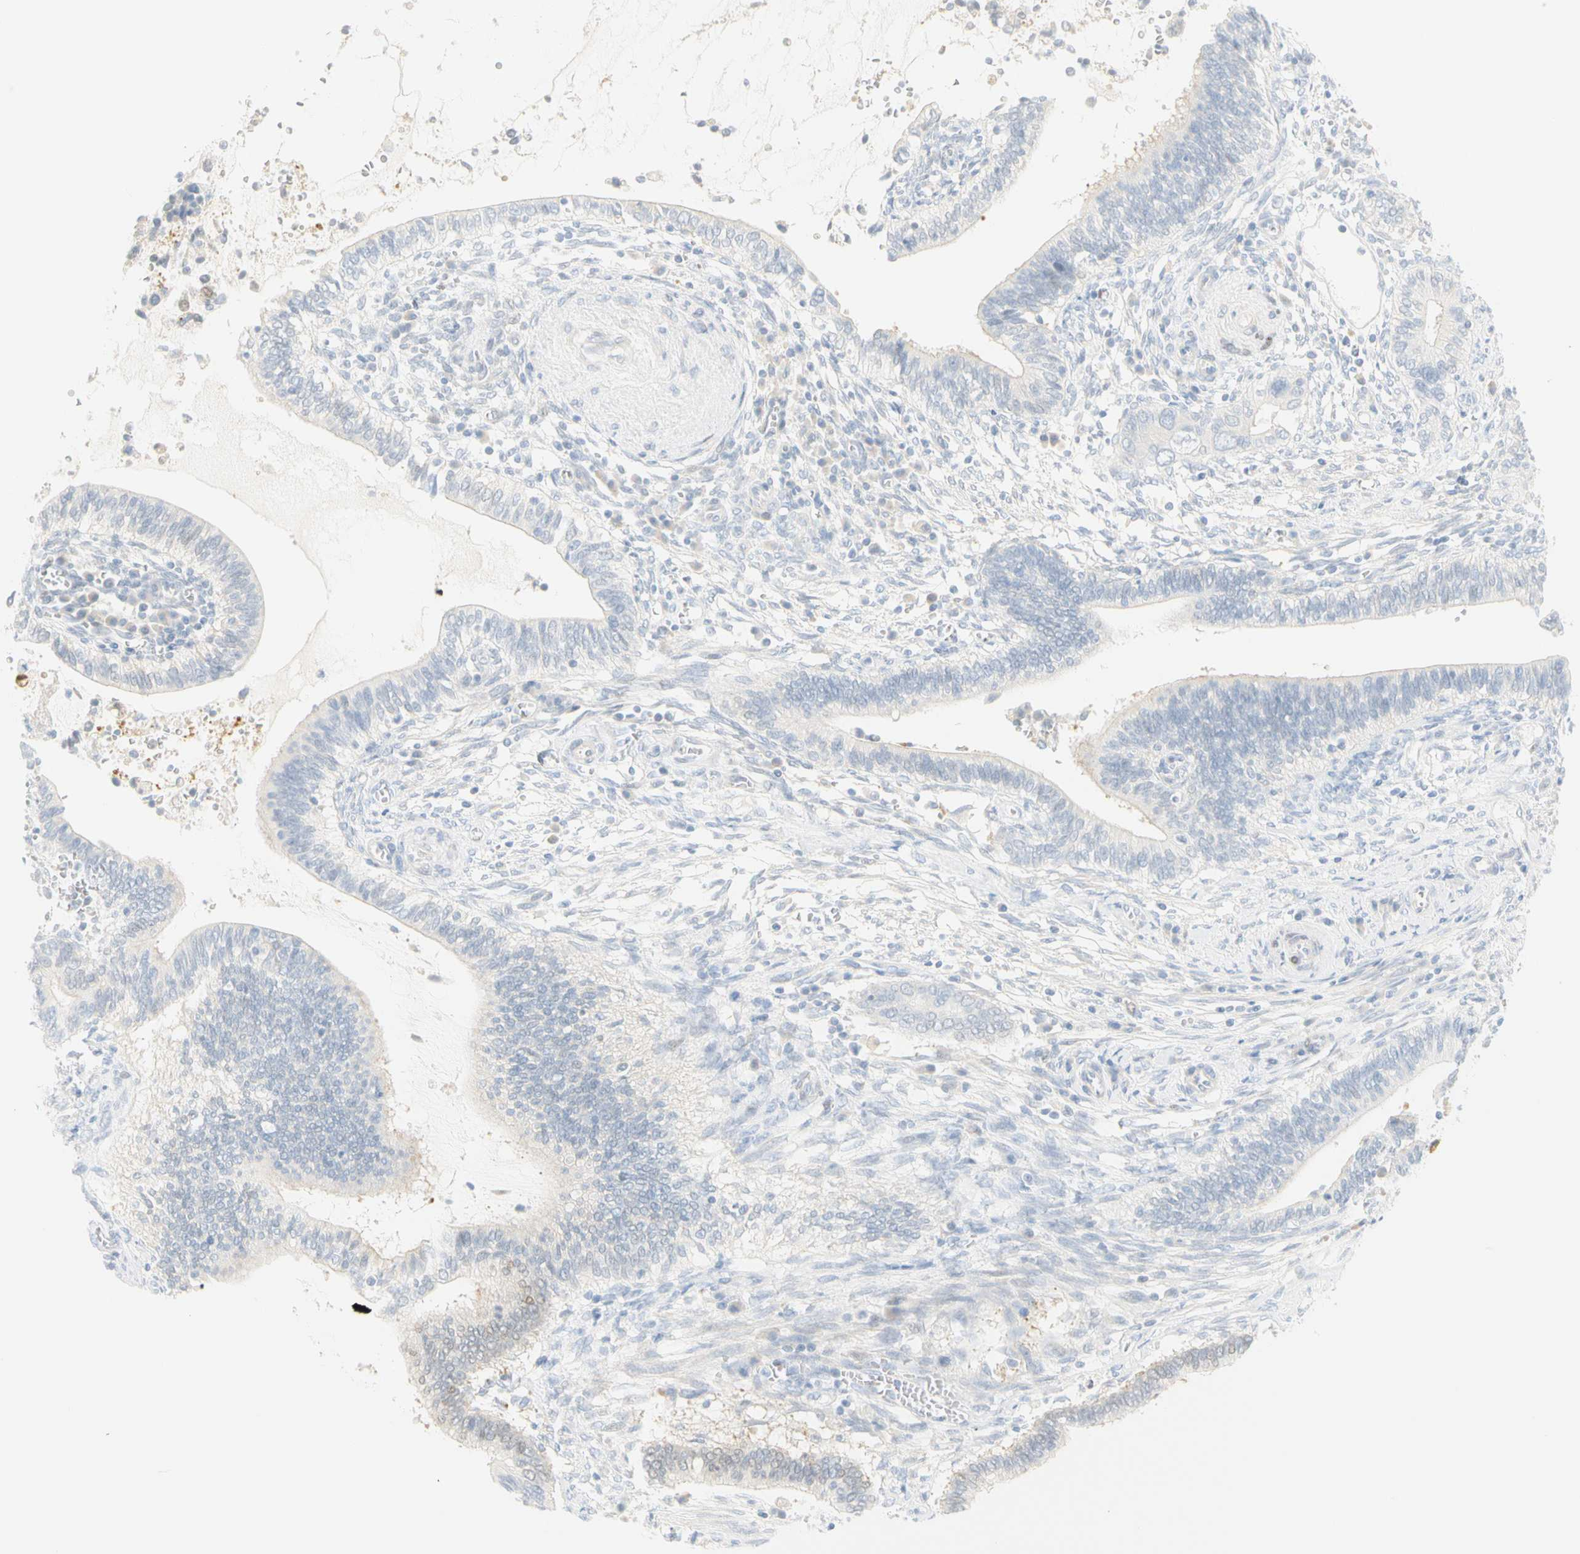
{"staining": {"intensity": "weak", "quantity": "<25%", "location": "cytoplasmic/membranous"}, "tissue": "cervical cancer", "cell_type": "Tumor cells", "image_type": "cancer", "snomed": [{"axis": "morphology", "description": "Adenocarcinoma, NOS"}, {"axis": "topography", "description": "Cervix"}], "caption": "This is a micrograph of immunohistochemistry staining of adenocarcinoma (cervical), which shows no staining in tumor cells.", "gene": "SELENBP1", "patient": {"sex": "female", "age": 44}}